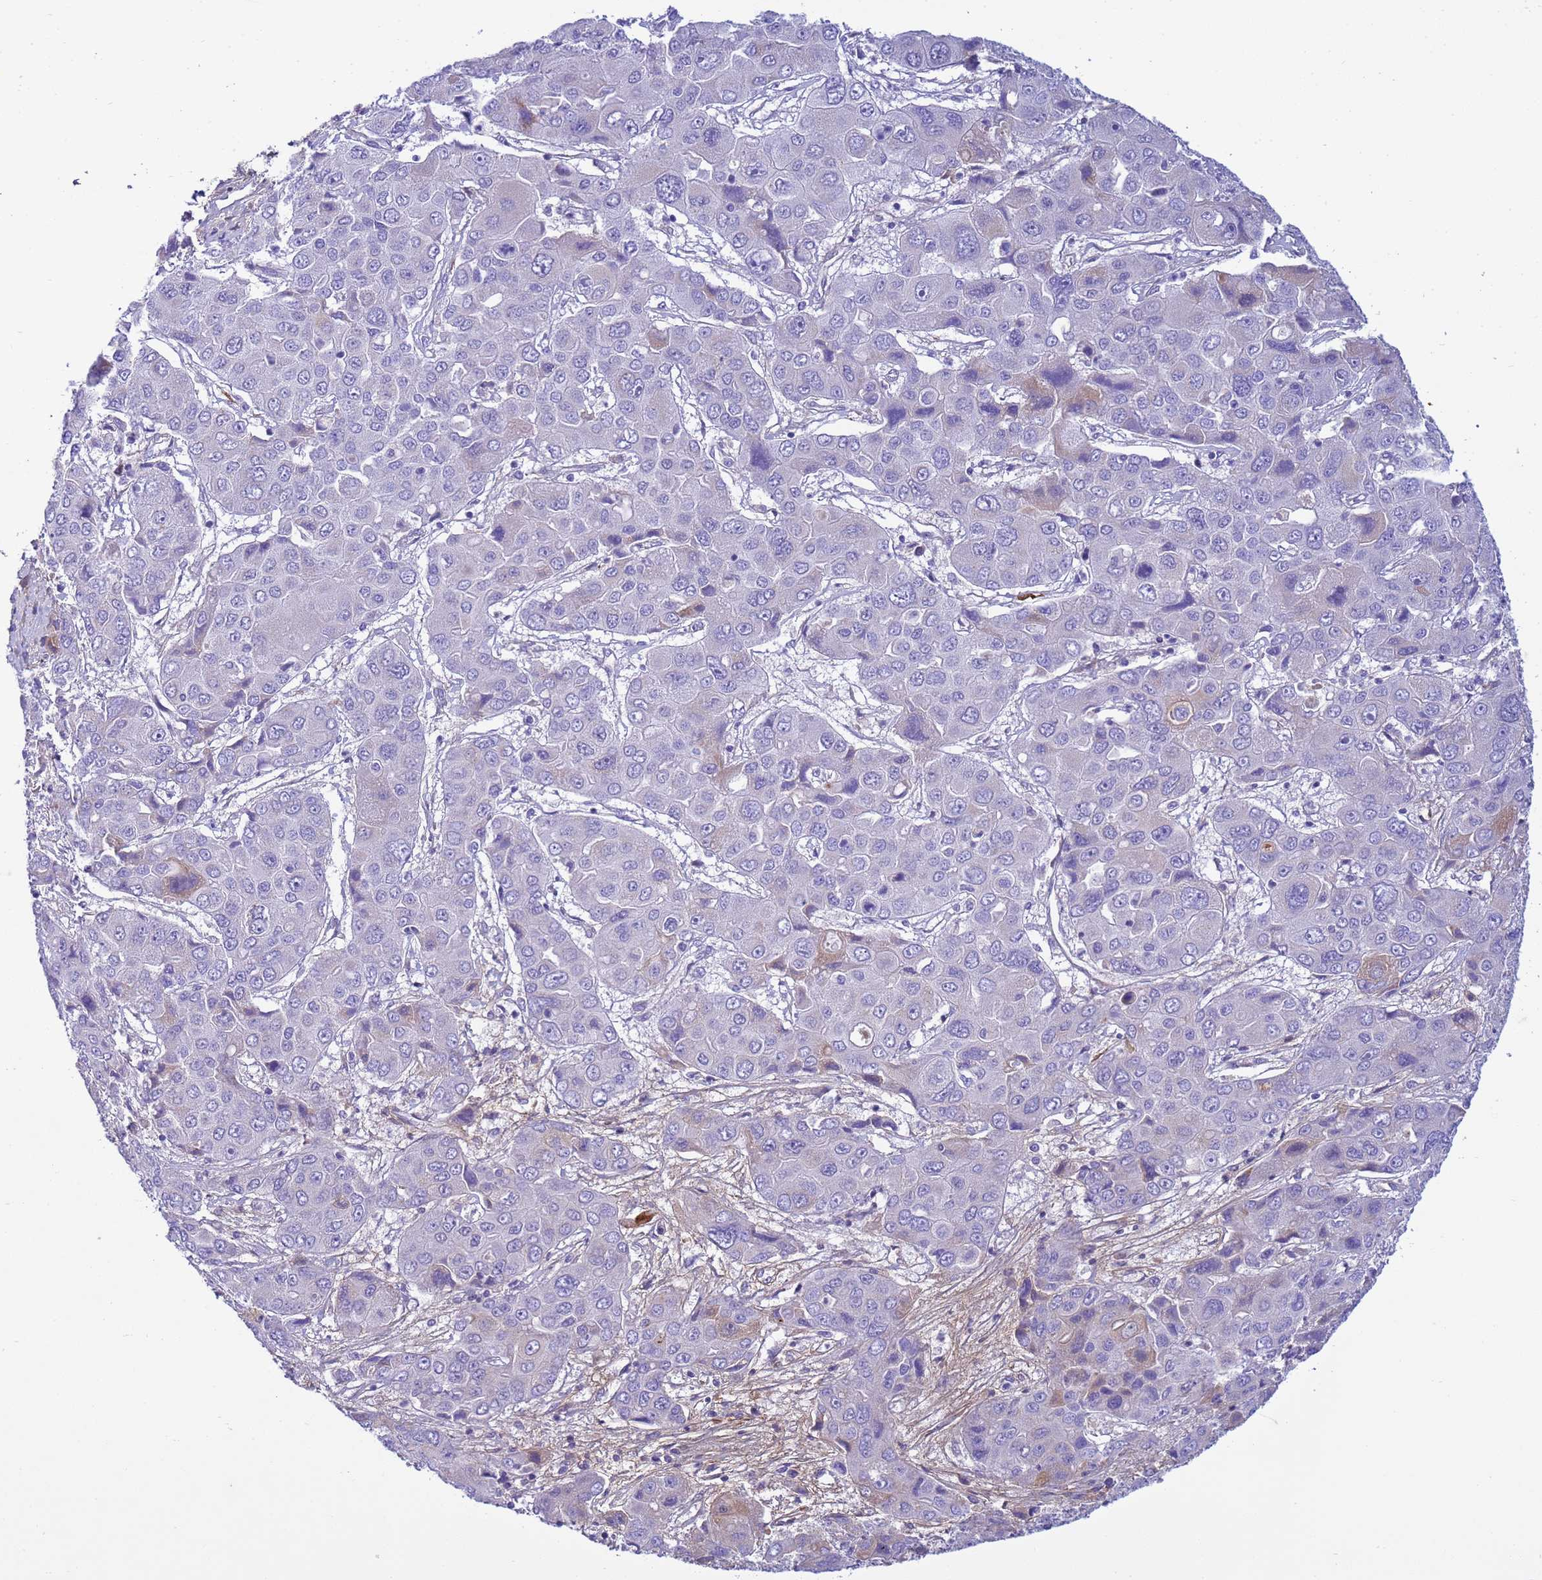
{"staining": {"intensity": "negative", "quantity": "none", "location": "none"}, "tissue": "liver cancer", "cell_type": "Tumor cells", "image_type": "cancer", "snomed": [{"axis": "morphology", "description": "Cholangiocarcinoma"}, {"axis": "topography", "description": "Liver"}], "caption": "The image exhibits no staining of tumor cells in liver cholangiocarcinoma.", "gene": "P2RX7", "patient": {"sex": "male", "age": 67}}